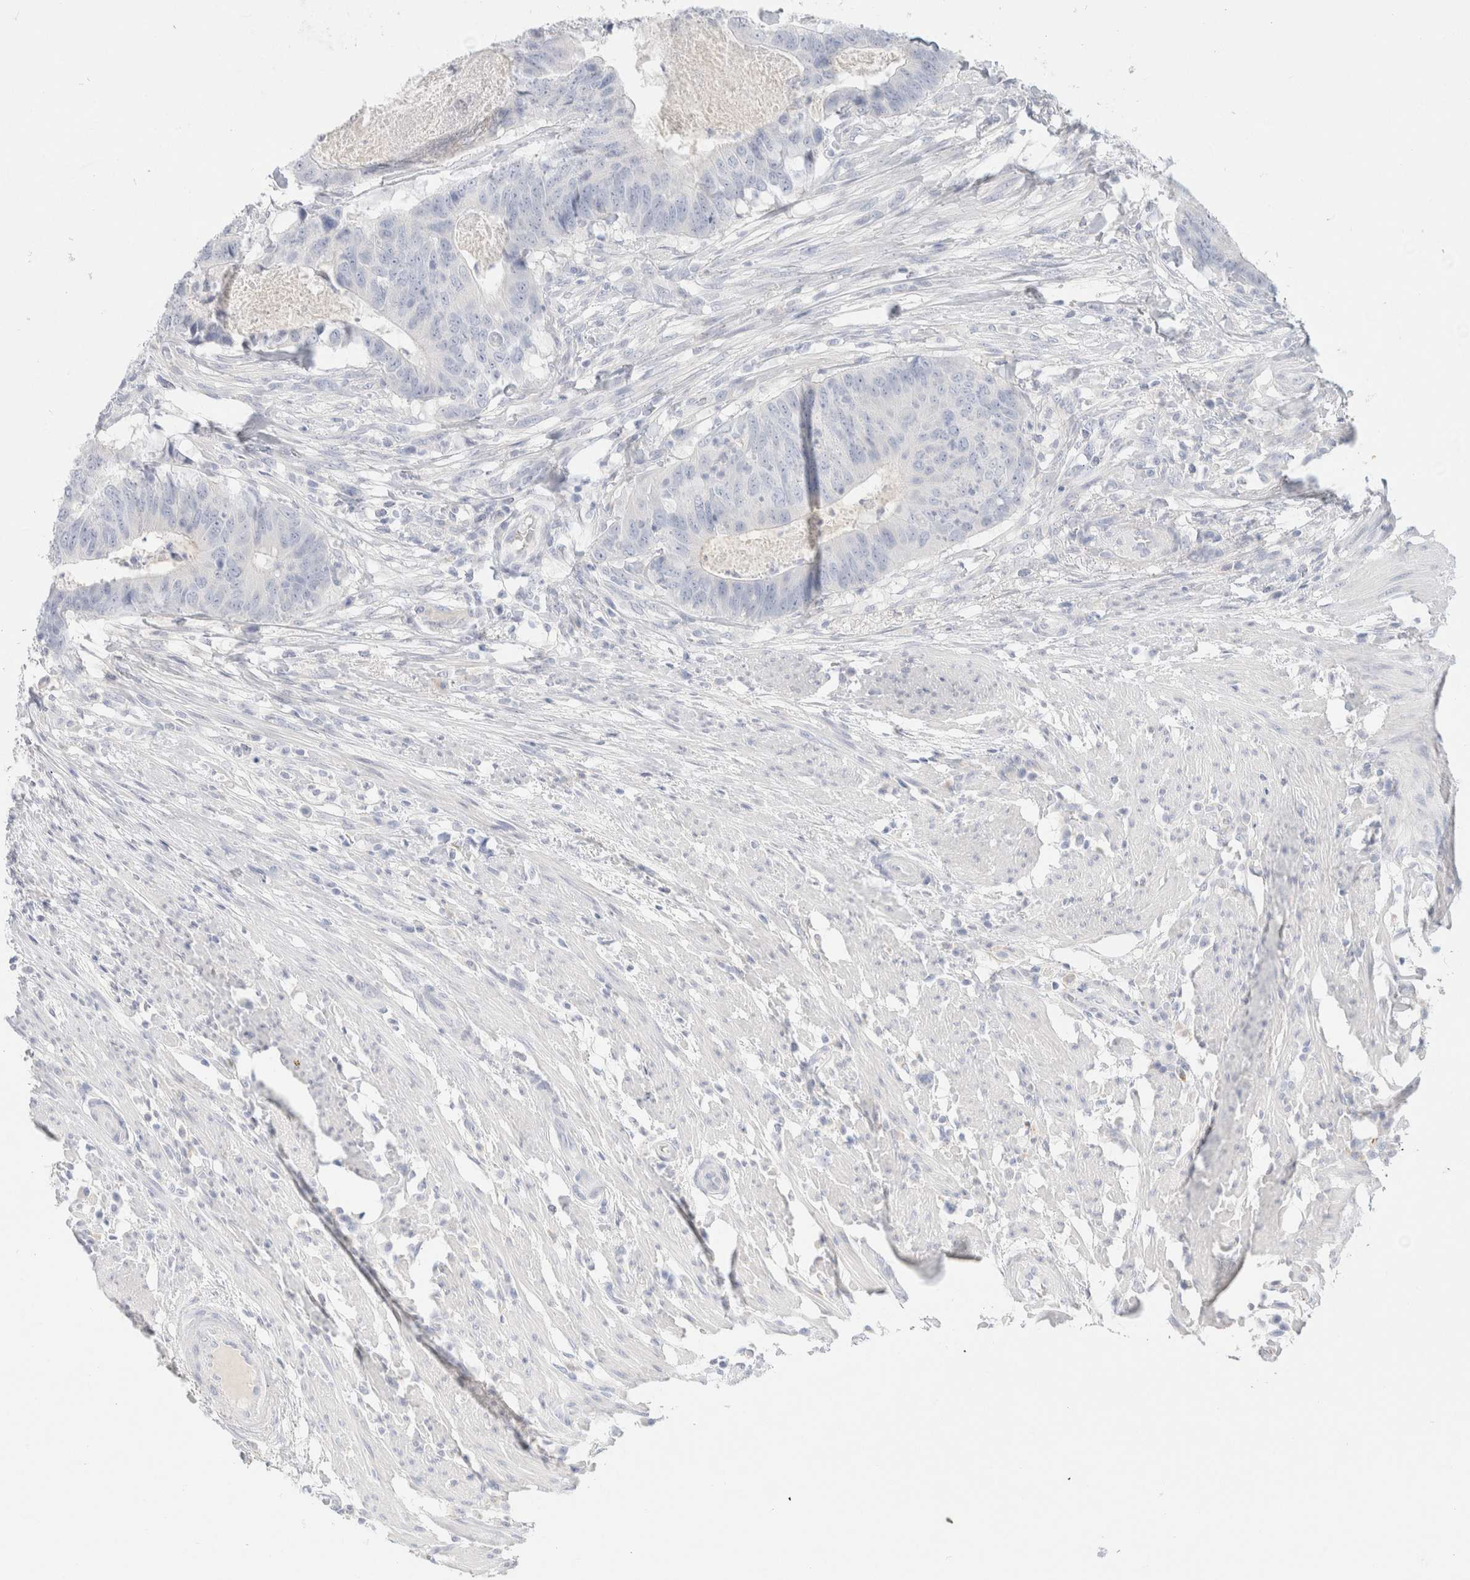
{"staining": {"intensity": "negative", "quantity": "none", "location": "none"}, "tissue": "colorectal cancer", "cell_type": "Tumor cells", "image_type": "cancer", "snomed": [{"axis": "morphology", "description": "Adenocarcinoma, NOS"}, {"axis": "topography", "description": "Colon"}], "caption": "IHC of human colorectal cancer (adenocarcinoma) shows no expression in tumor cells. The staining was performed using DAB to visualize the protein expression in brown, while the nuclei were stained in blue with hematoxylin (Magnification: 20x).", "gene": "CPQ", "patient": {"sex": "male", "age": 56}}